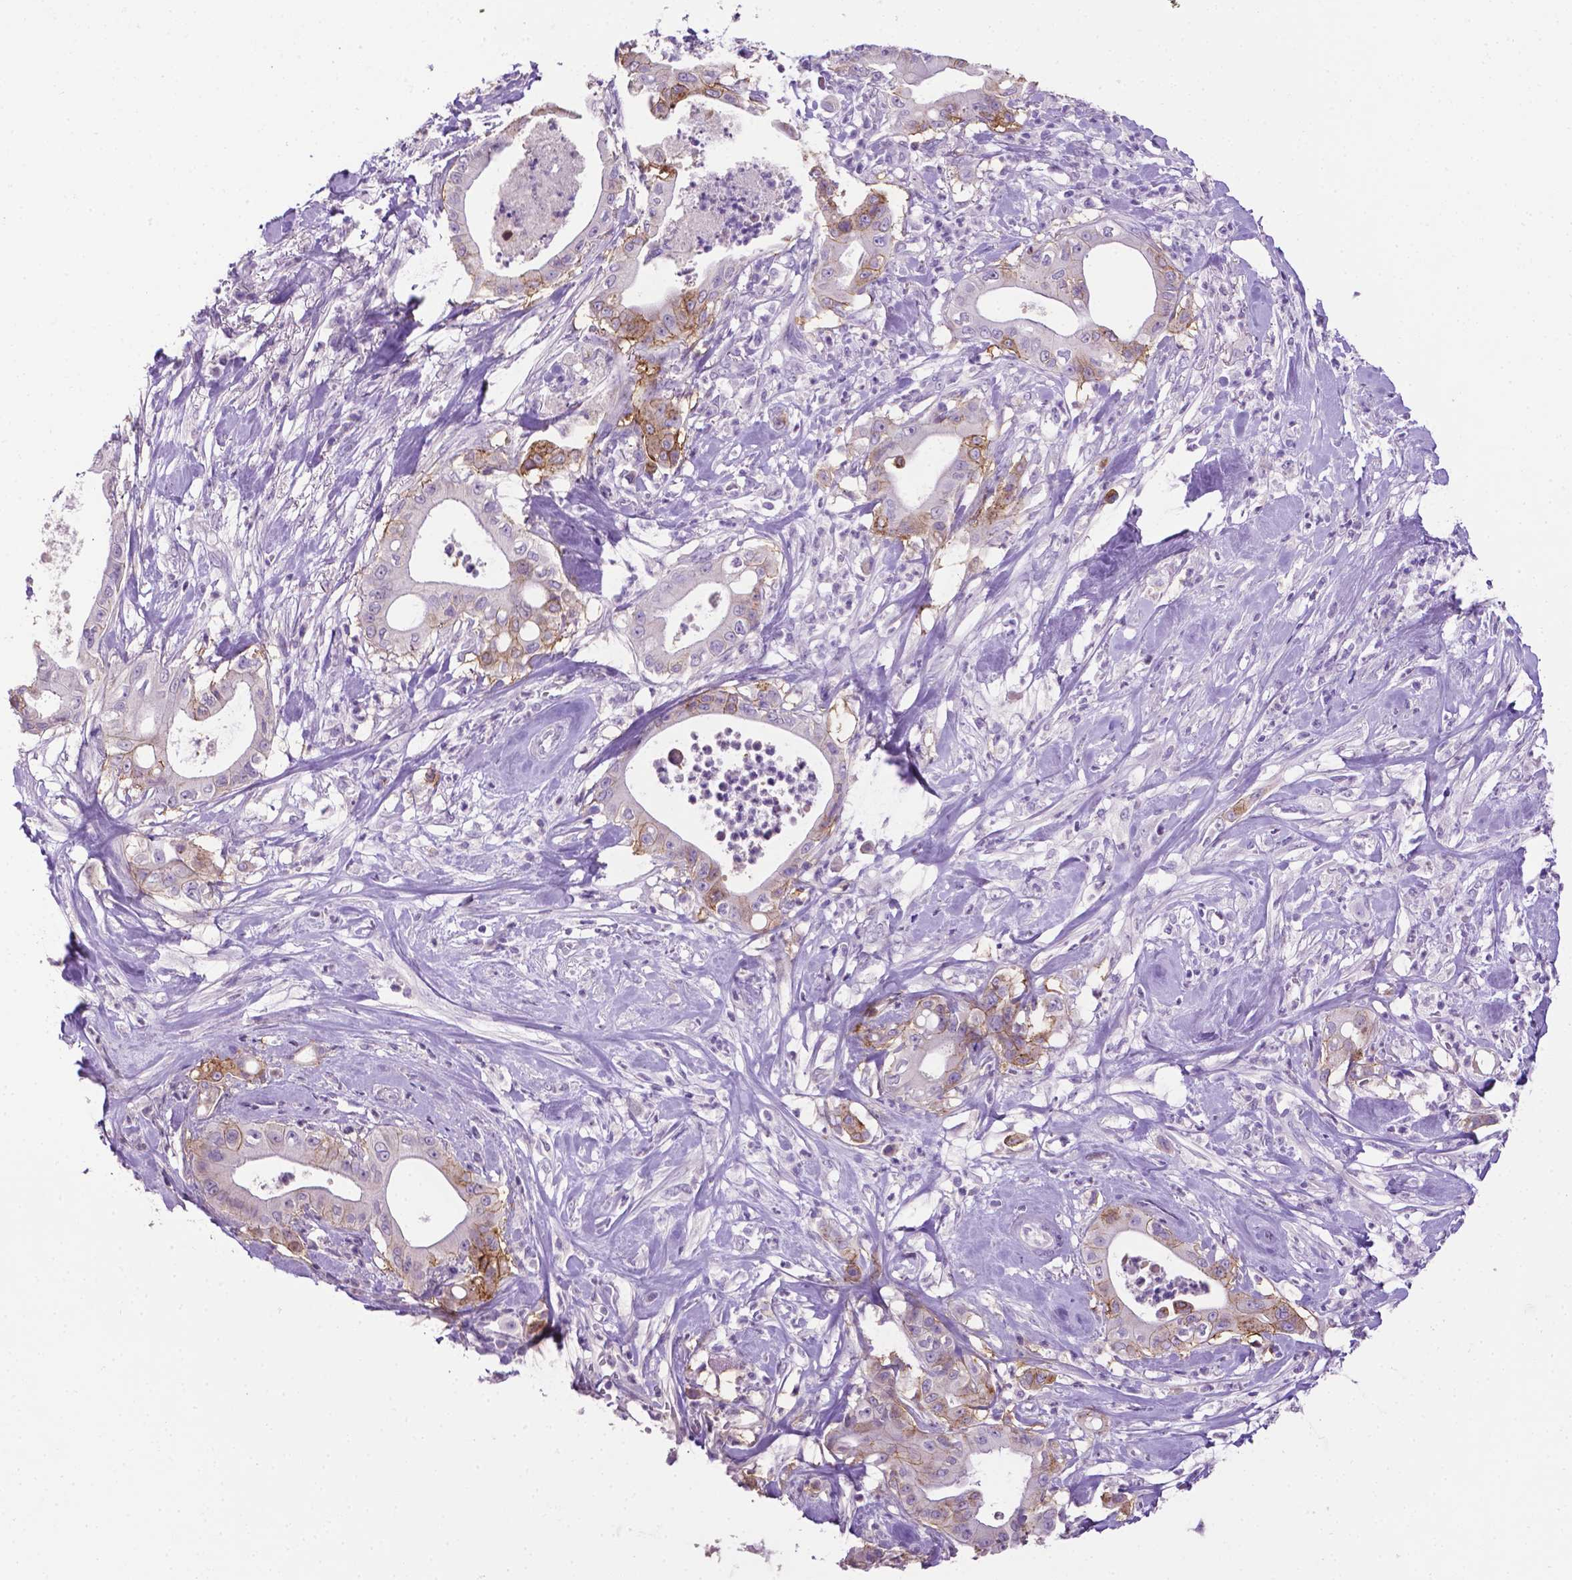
{"staining": {"intensity": "moderate", "quantity": "<25%", "location": "cytoplasmic/membranous"}, "tissue": "pancreatic cancer", "cell_type": "Tumor cells", "image_type": "cancer", "snomed": [{"axis": "morphology", "description": "Adenocarcinoma, NOS"}, {"axis": "topography", "description": "Pancreas"}], "caption": "Protein expression analysis of human adenocarcinoma (pancreatic) reveals moderate cytoplasmic/membranous positivity in about <25% of tumor cells.", "gene": "TACSTD2", "patient": {"sex": "male", "age": 71}}